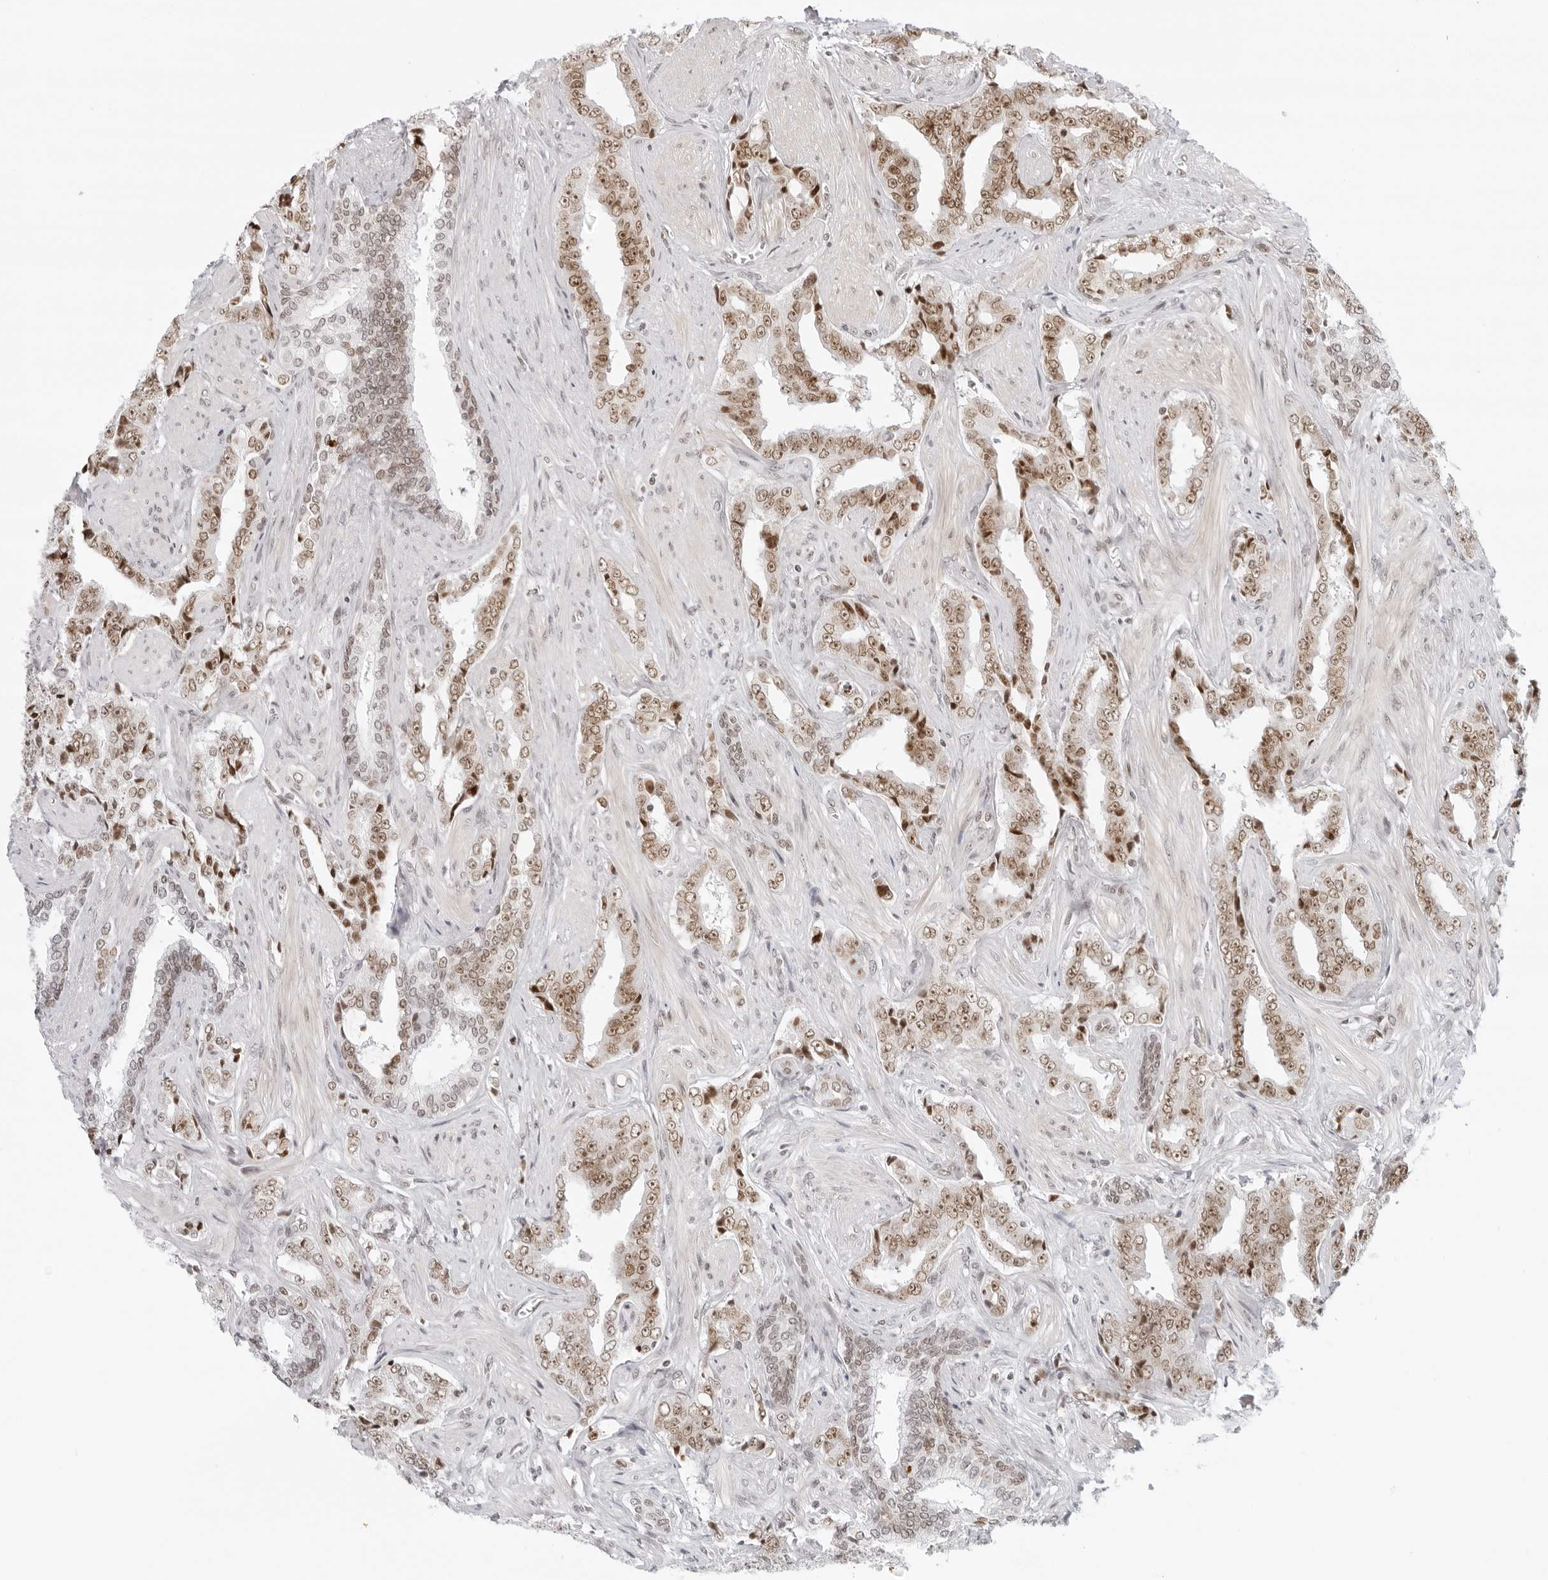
{"staining": {"intensity": "weak", "quantity": "25%-75%", "location": "nuclear"}, "tissue": "prostate cancer", "cell_type": "Tumor cells", "image_type": "cancer", "snomed": [{"axis": "morphology", "description": "Adenocarcinoma, High grade"}, {"axis": "topography", "description": "Prostate"}], "caption": "Immunohistochemistry (DAB) staining of human prostate adenocarcinoma (high-grade) displays weak nuclear protein expression in approximately 25%-75% of tumor cells.", "gene": "RCC1", "patient": {"sex": "male", "age": 71}}